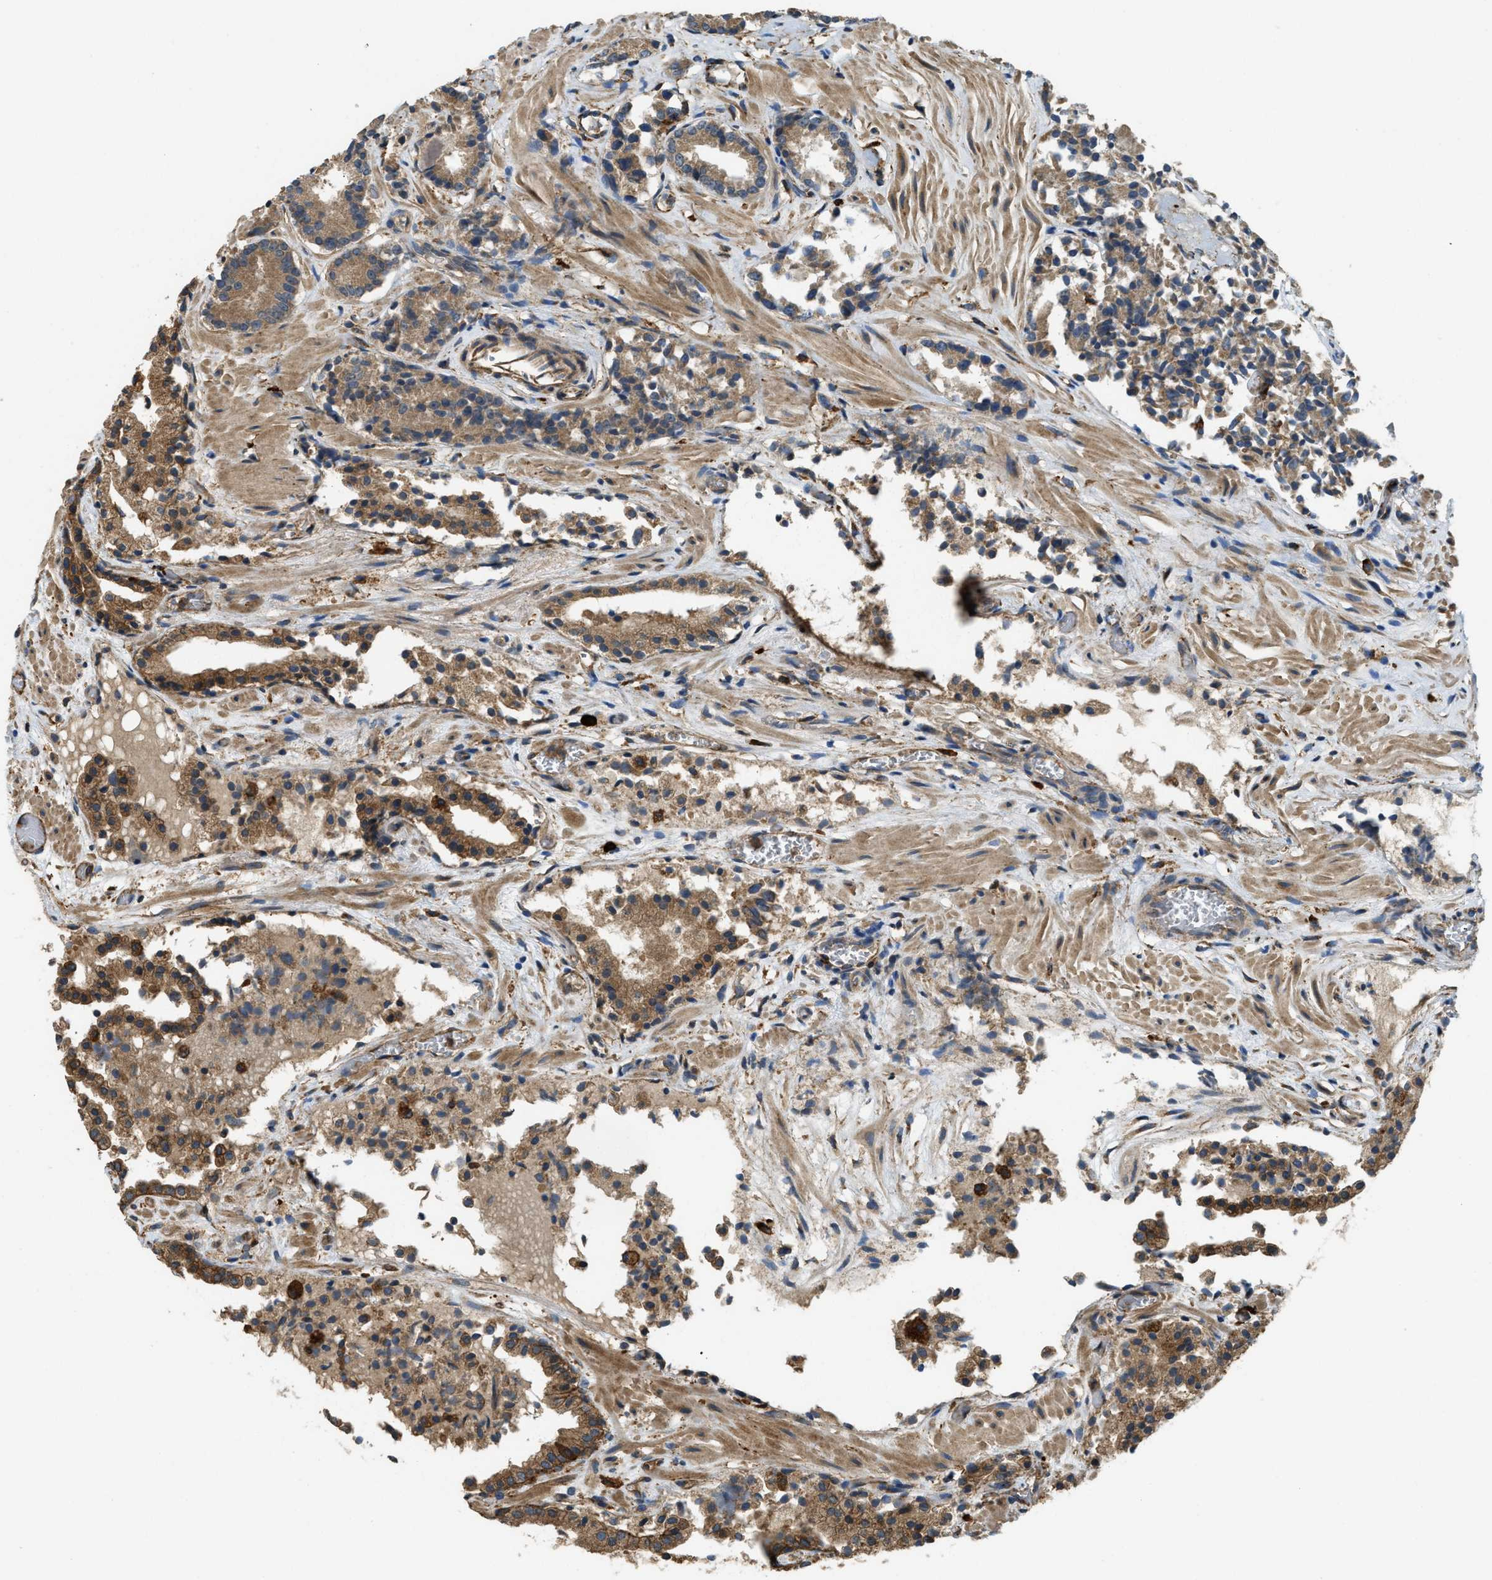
{"staining": {"intensity": "moderate", "quantity": ">75%", "location": "cytoplasmic/membranous"}, "tissue": "prostate cancer", "cell_type": "Tumor cells", "image_type": "cancer", "snomed": [{"axis": "morphology", "description": "Adenocarcinoma, Low grade"}, {"axis": "topography", "description": "Prostate"}], "caption": "A medium amount of moderate cytoplasmic/membranous expression is appreciated in about >75% of tumor cells in adenocarcinoma (low-grade) (prostate) tissue.", "gene": "BAG4", "patient": {"sex": "male", "age": 51}}